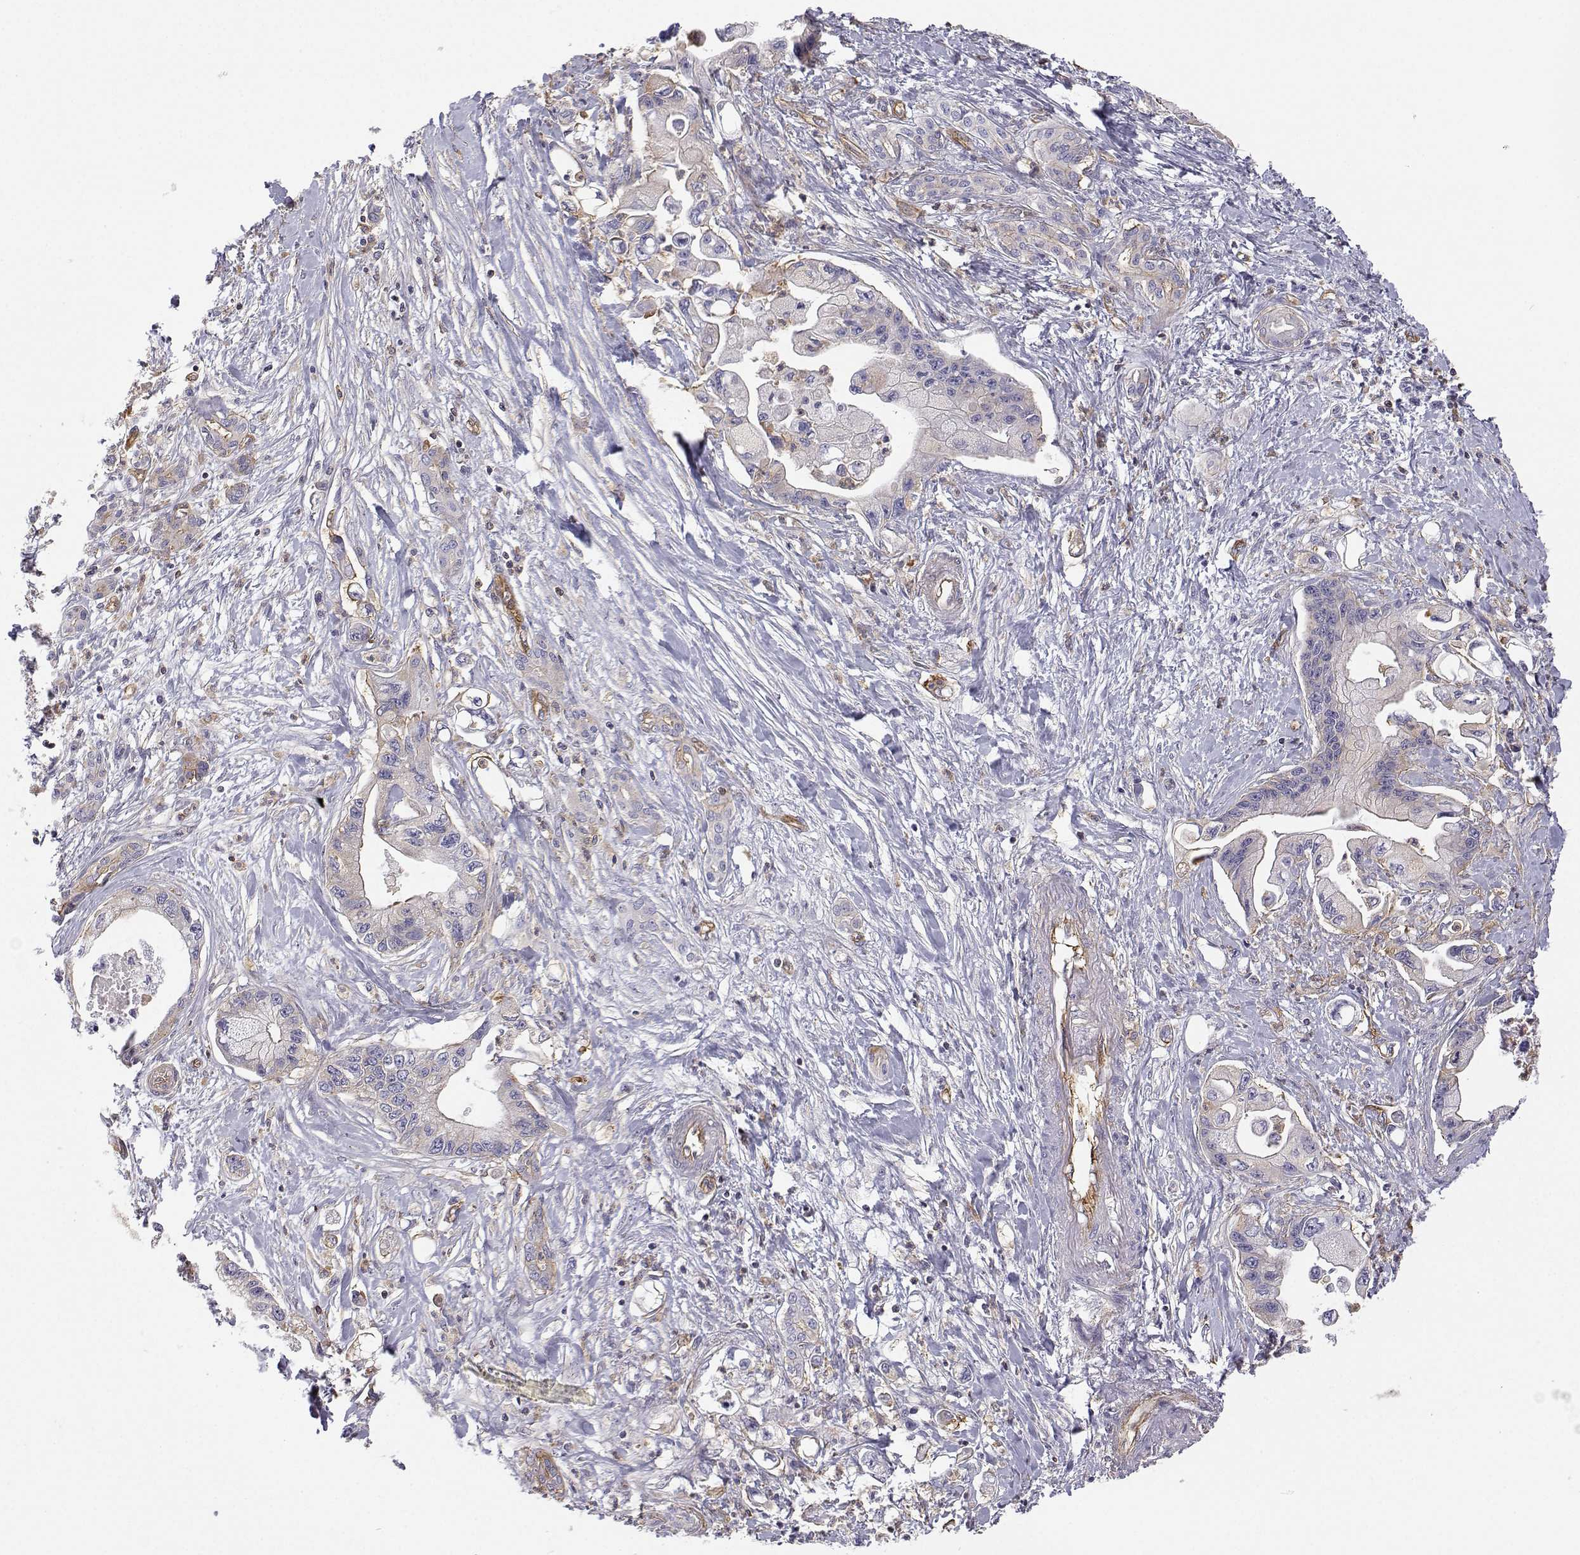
{"staining": {"intensity": "negative", "quantity": "none", "location": "none"}, "tissue": "pancreatic cancer", "cell_type": "Tumor cells", "image_type": "cancer", "snomed": [{"axis": "morphology", "description": "Adenocarcinoma, NOS"}, {"axis": "topography", "description": "Pancreas"}], "caption": "High power microscopy histopathology image of an immunohistochemistry photomicrograph of pancreatic cancer, revealing no significant expression in tumor cells.", "gene": "MYH9", "patient": {"sex": "male", "age": 61}}